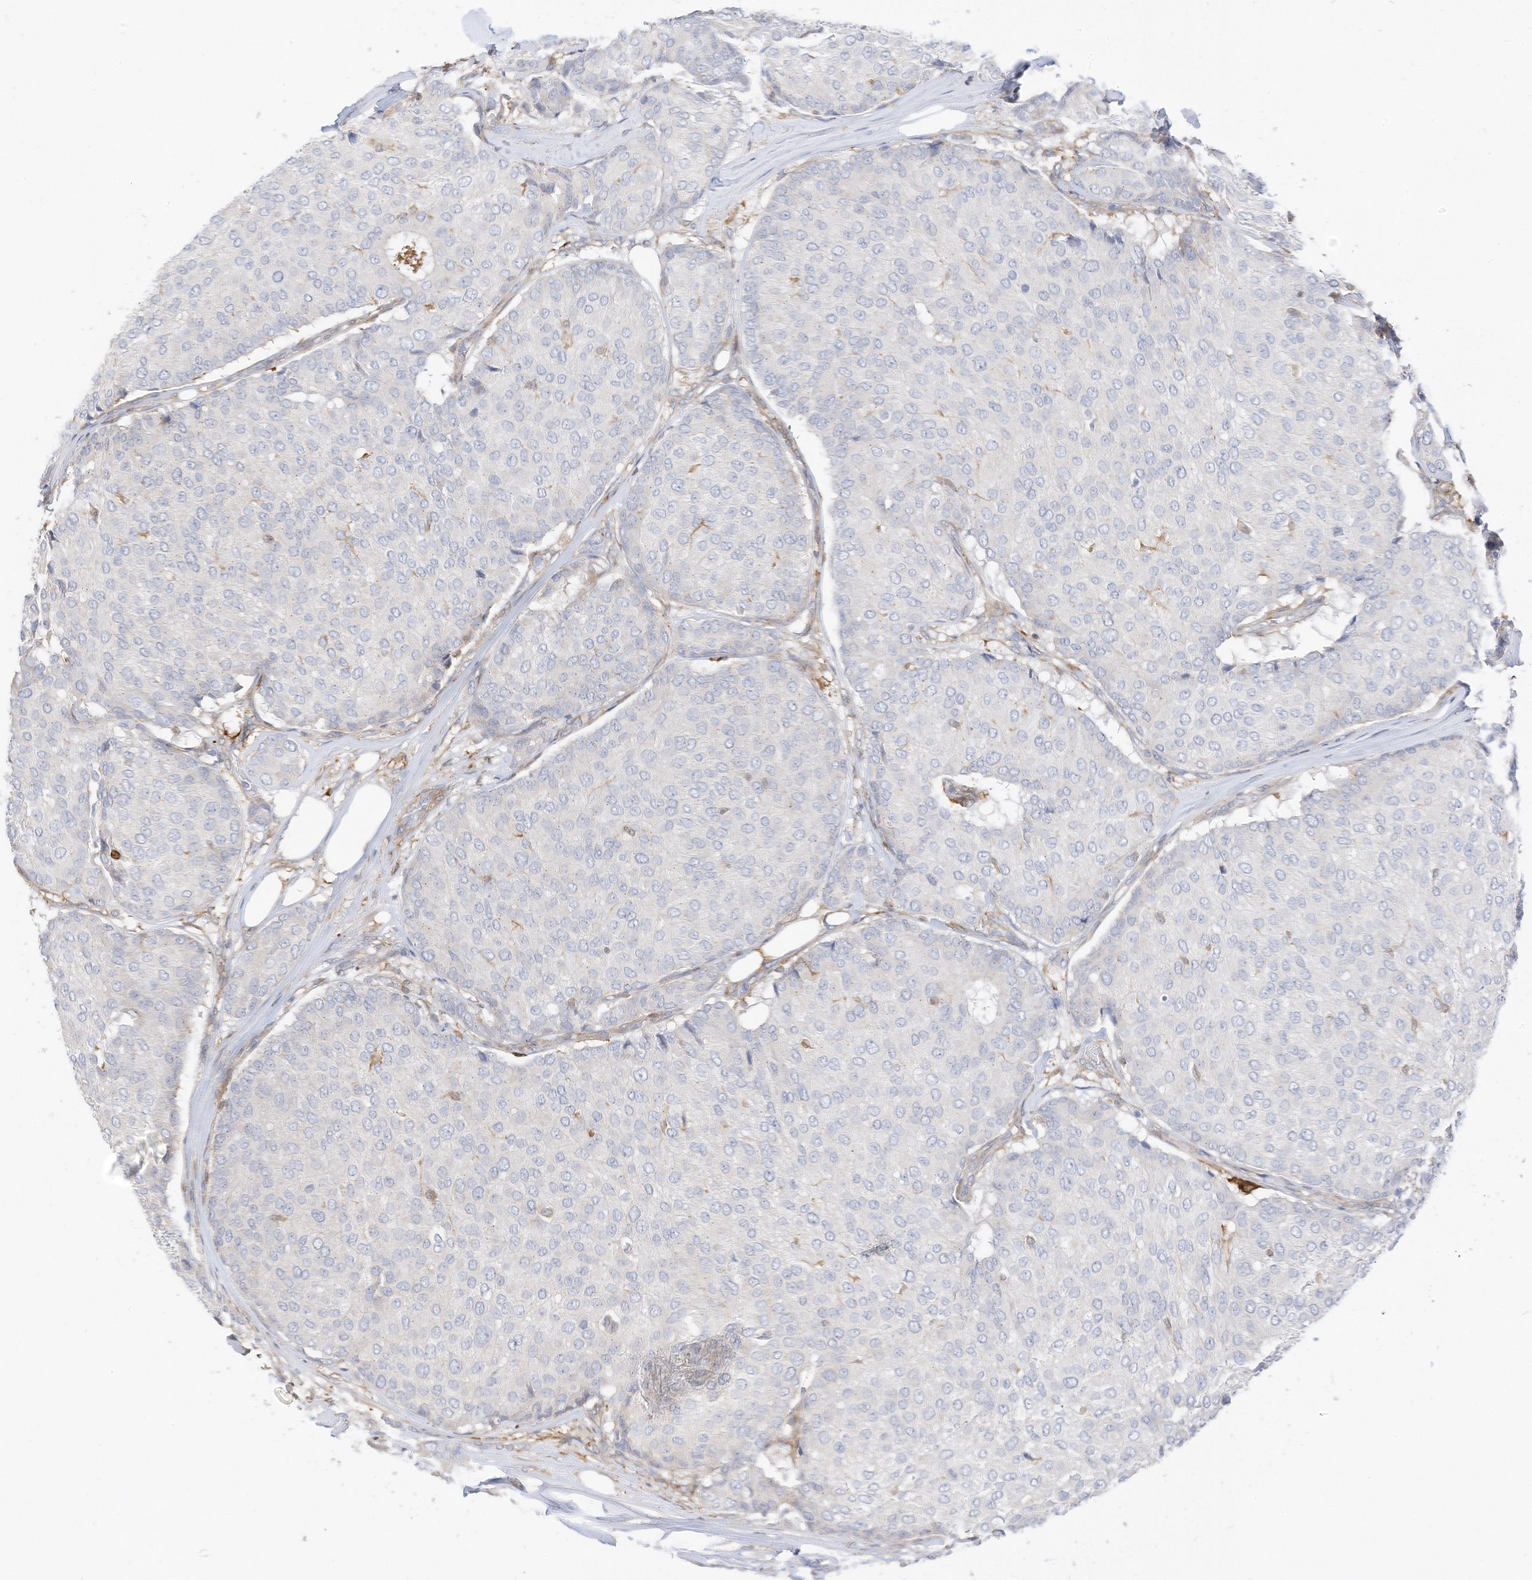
{"staining": {"intensity": "negative", "quantity": "none", "location": "none"}, "tissue": "breast cancer", "cell_type": "Tumor cells", "image_type": "cancer", "snomed": [{"axis": "morphology", "description": "Duct carcinoma"}, {"axis": "topography", "description": "Breast"}], "caption": "There is no significant positivity in tumor cells of breast cancer. (DAB (3,3'-diaminobenzidine) immunohistochemistry, high magnification).", "gene": "ATP13A1", "patient": {"sex": "female", "age": 75}}